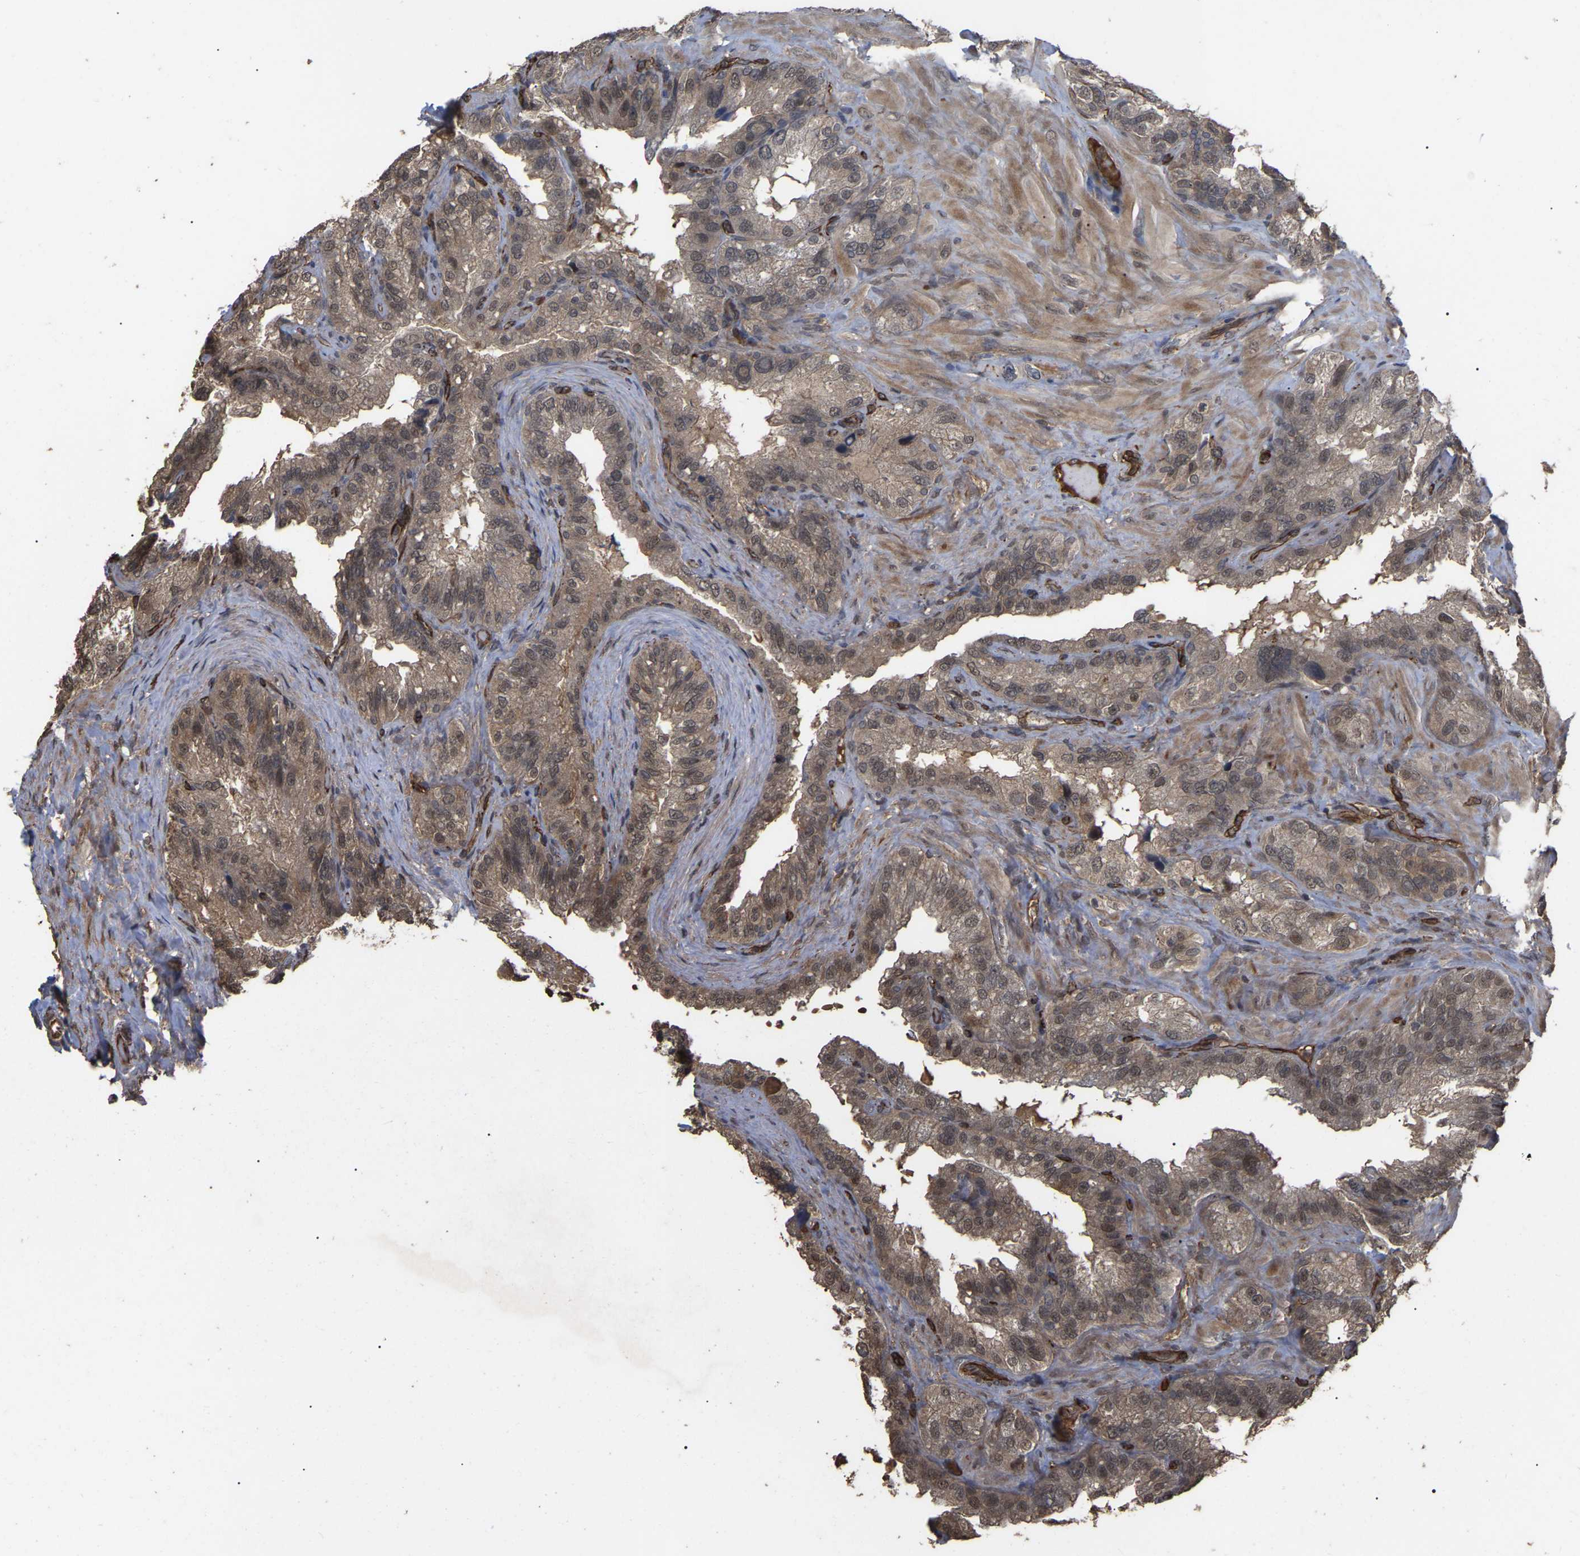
{"staining": {"intensity": "moderate", "quantity": ">75%", "location": "cytoplasmic/membranous"}, "tissue": "seminal vesicle", "cell_type": "Glandular cells", "image_type": "normal", "snomed": [{"axis": "morphology", "description": "Normal tissue, NOS"}, {"axis": "topography", "description": "Seminal veicle"}], "caption": "IHC (DAB) staining of benign human seminal vesicle reveals moderate cytoplasmic/membranous protein positivity in approximately >75% of glandular cells. The protein of interest is shown in brown color, while the nuclei are stained blue.", "gene": "FAM161B", "patient": {"sex": "male", "age": 68}}